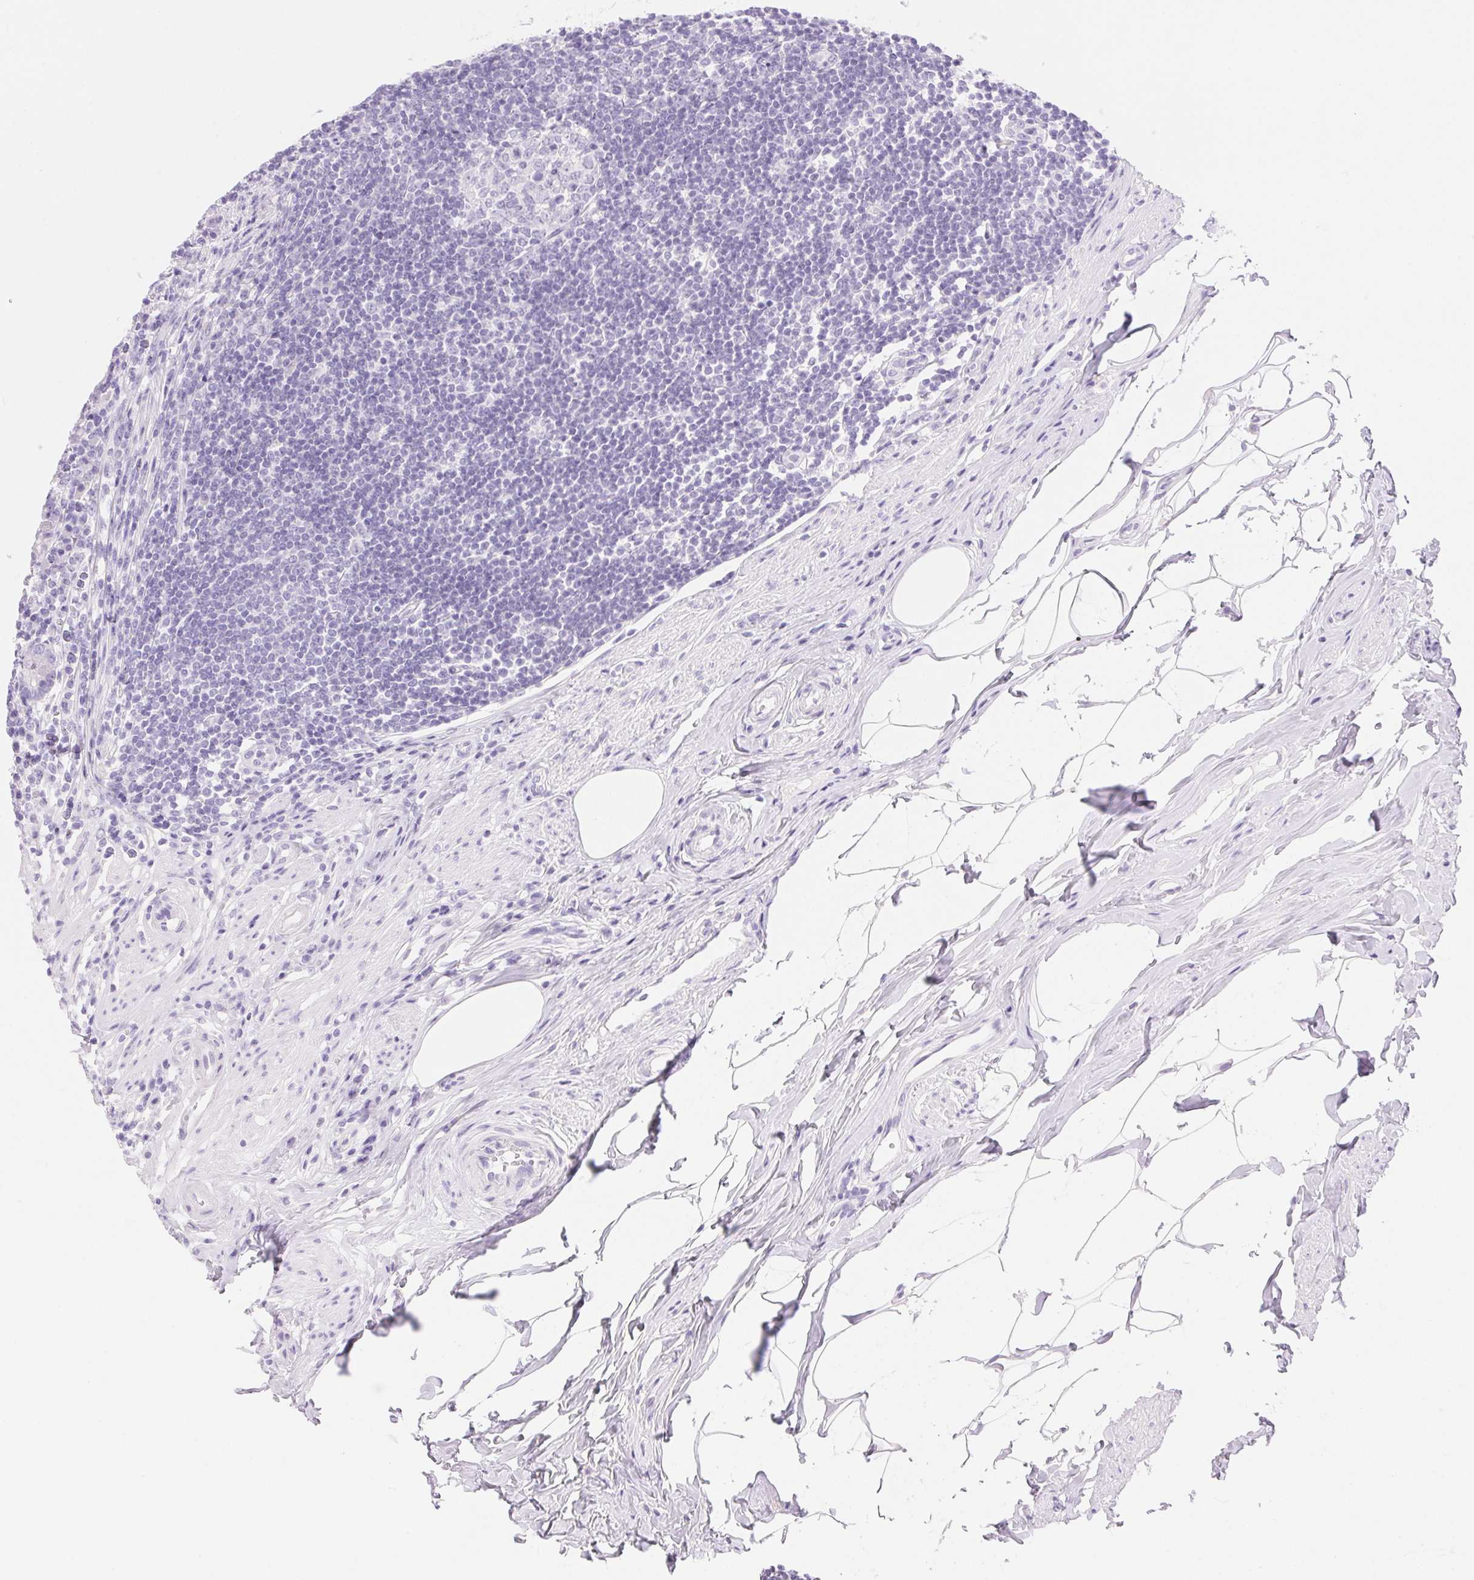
{"staining": {"intensity": "negative", "quantity": "none", "location": "none"}, "tissue": "appendix", "cell_type": "Glandular cells", "image_type": "normal", "snomed": [{"axis": "morphology", "description": "Normal tissue, NOS"}, {"axis": "topography", "description": "Appendix"}], "caption": "An immunohistochemistry histopathology image of normal appendix is shown. There is no staining in glandular cells of appendix.", "gene": "DHCR24", "patient": {"sex": "female", "age": 56}}